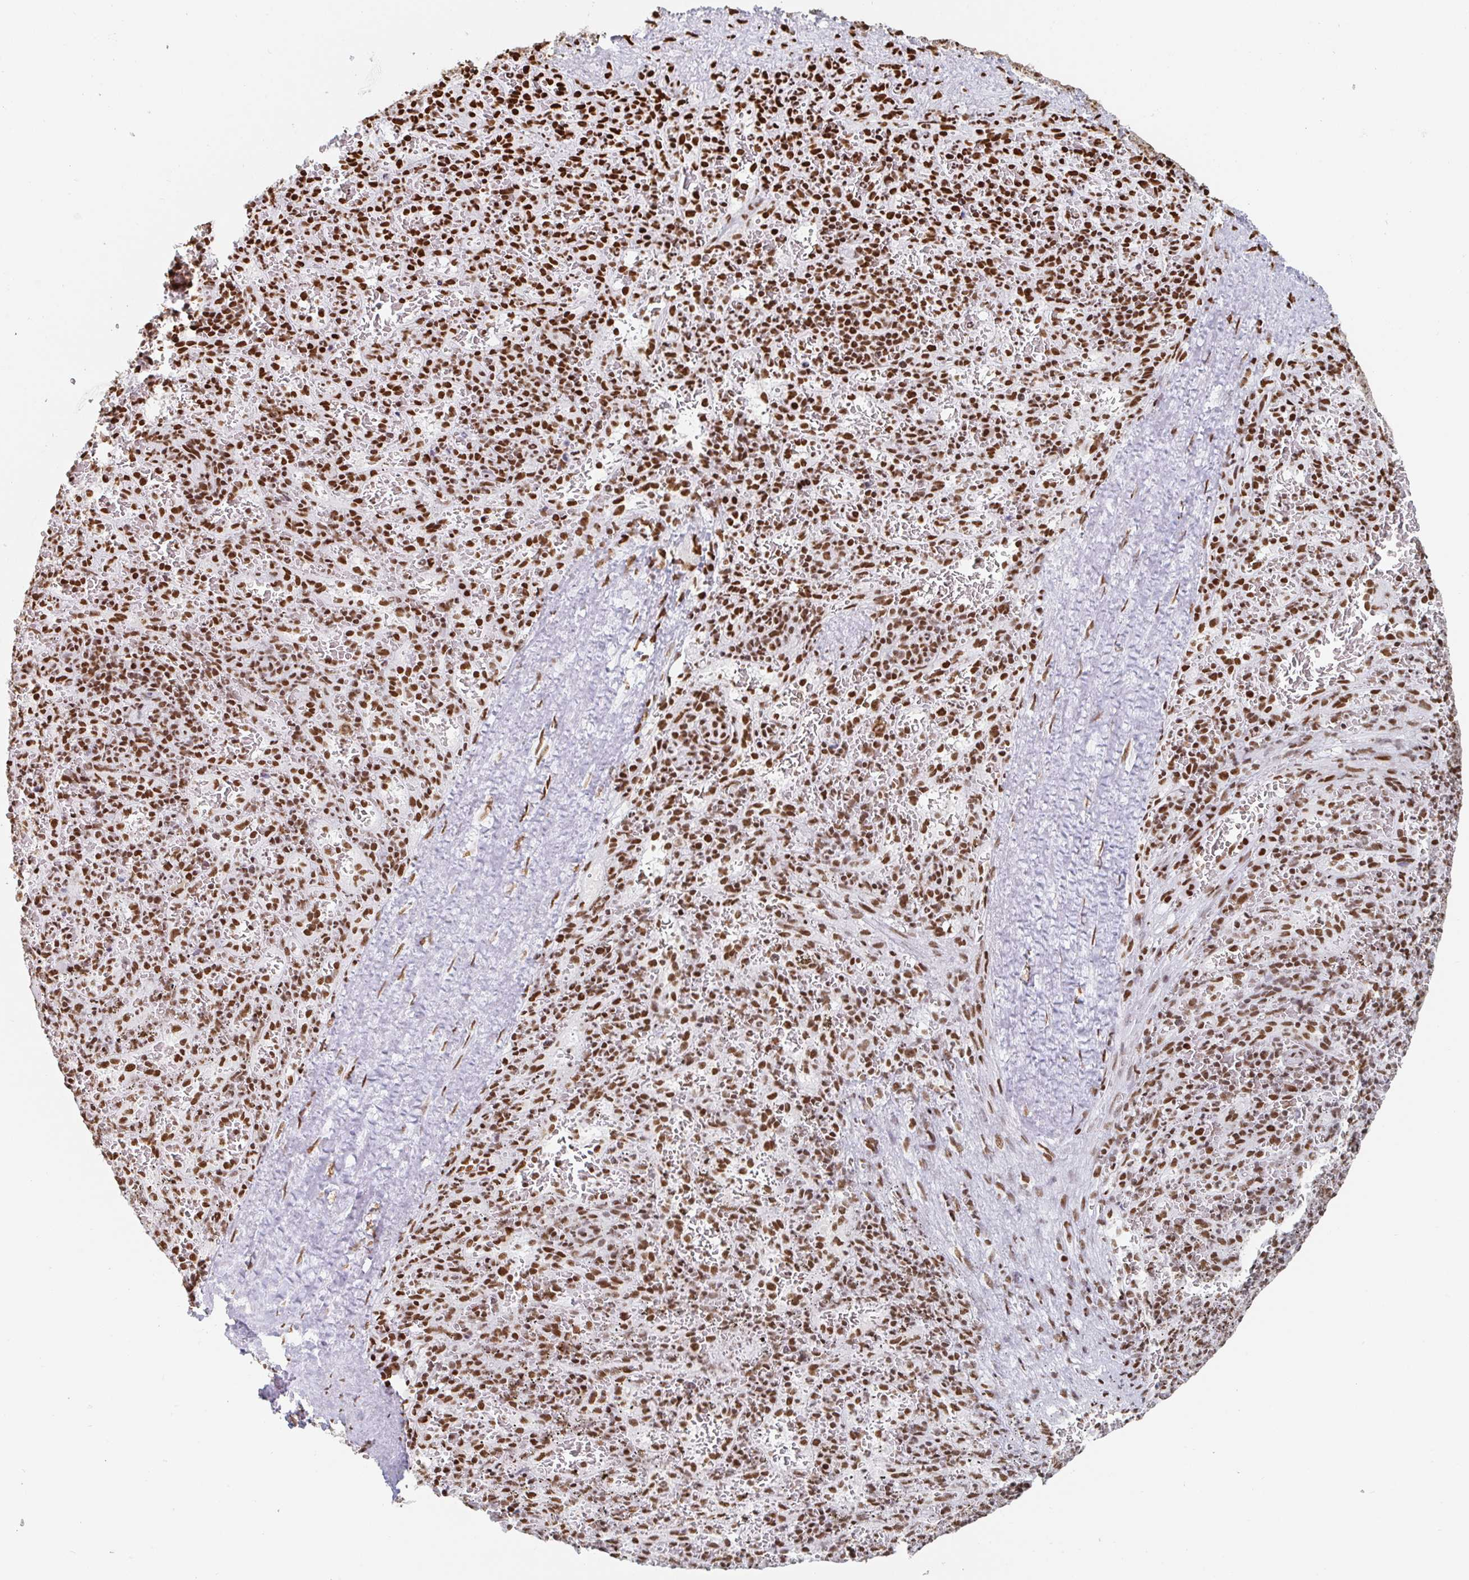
{"staining": {"intensity": "moderate", "quantity": ">75%", "location": "nuclear"}, "tissue": "spleen", "cell_type": "Cells in red pulp", "image_type": "normal", "snomed": [{"axis": "morphology", "description": "Normal tissue, NOS"}, {"axis": "topography", "description": "Spleen"}], "caption": "This is a photomicrograph of immunohistochemistry staining of benign spleen, which shows moderate staining in the nuclear of cells in red pulp.", "gene": "EWSR1", "patient": {"sex": "male", "age": 57}}